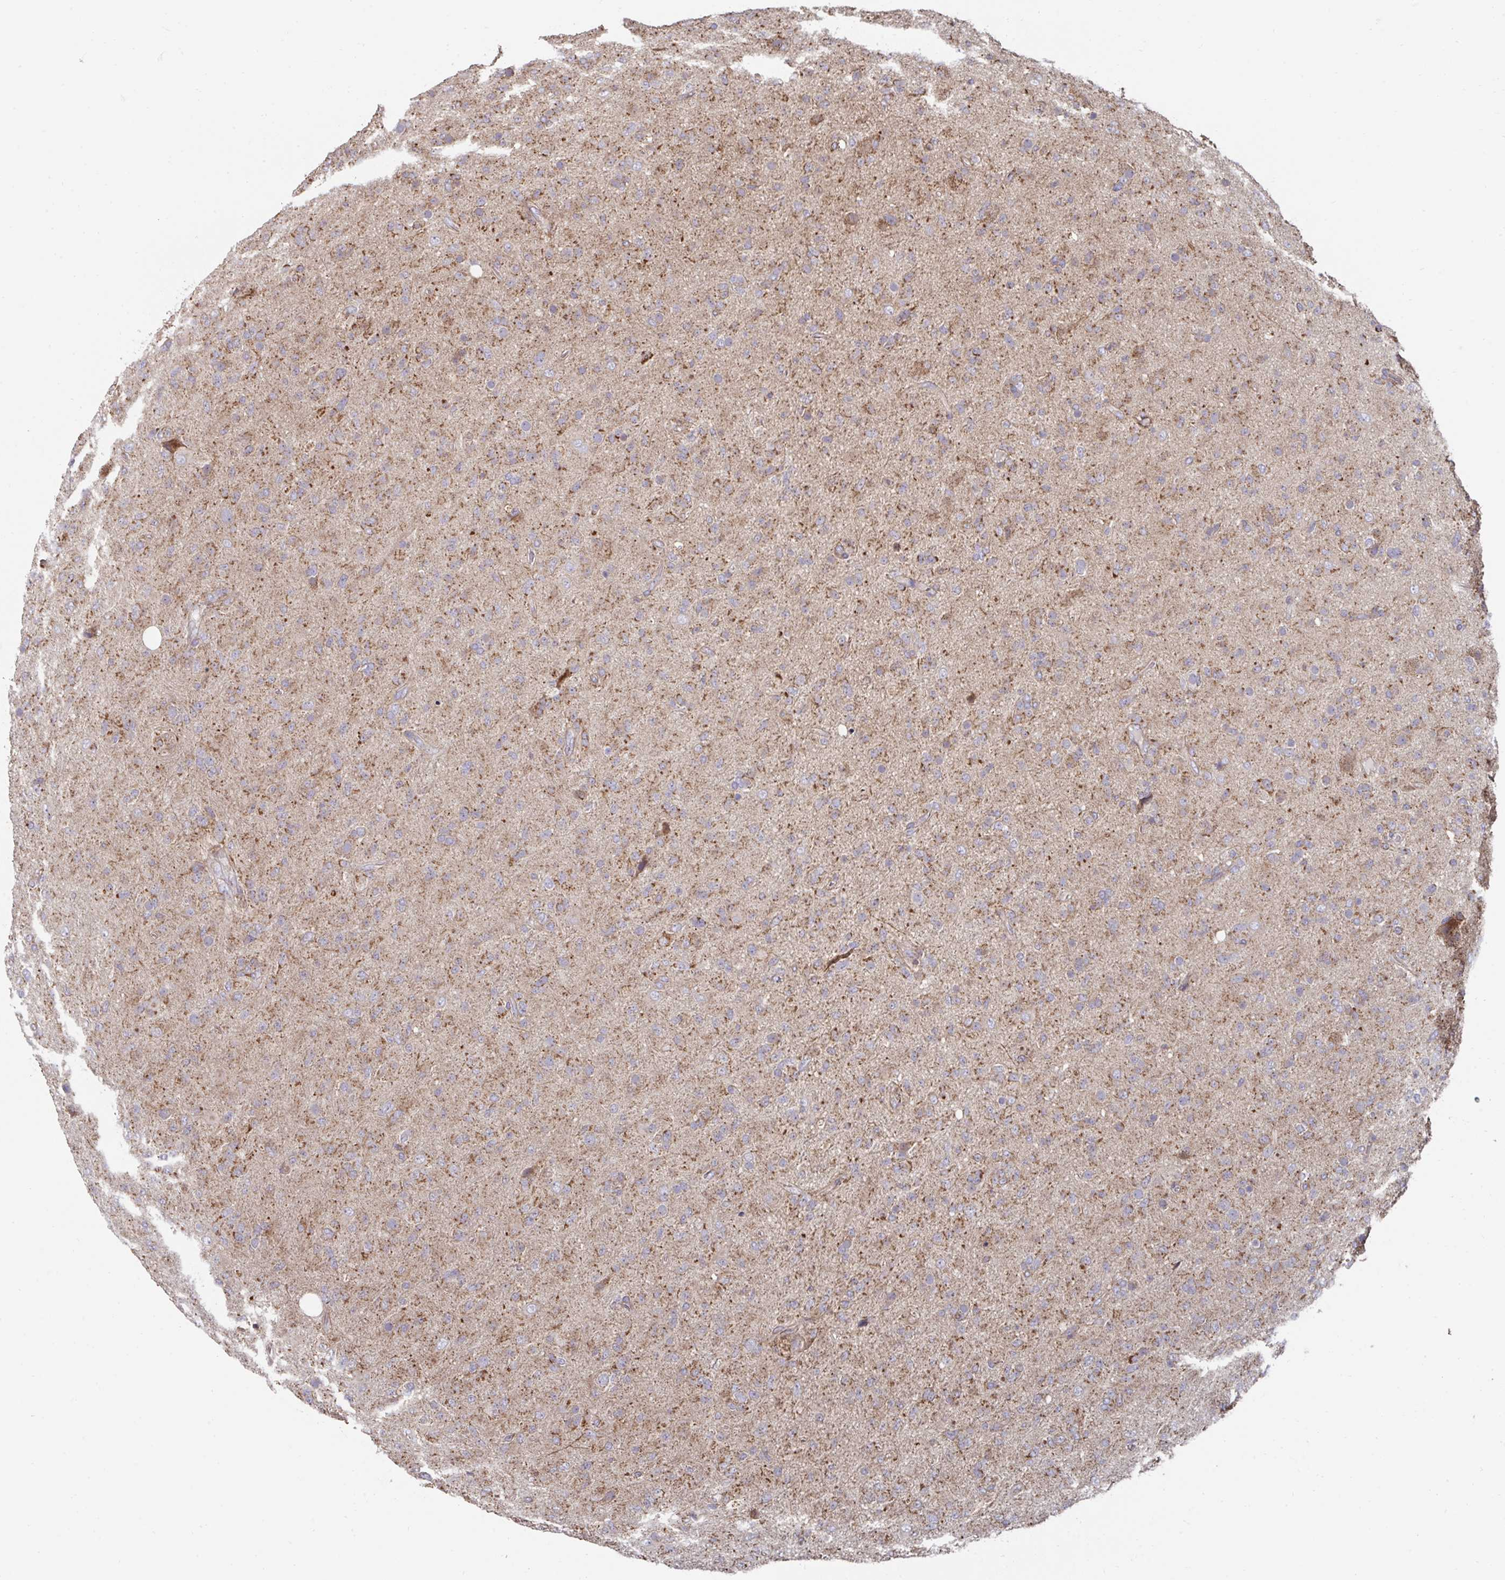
{"staining": {"intensity": "moderate", "quantity": ">75%", "location": "cytoplasmic/membranous"}, "tissue": "glioma", "cell_type": "Tumor cells", "image_type": "cancer", "snomed": [{"axis": "morphology", "description": "Glioma, malignant, Low grade"}, {"axis": "topography", "description": "Brain"}], "caption": "Immunohistochemical staining of human glioma exhibits moderate cytoplasmic/membranous protein staining in approximately >75% of tumor cells.", "gene": "DZANK1", "patient": {"sex": "male", "age": 65}}